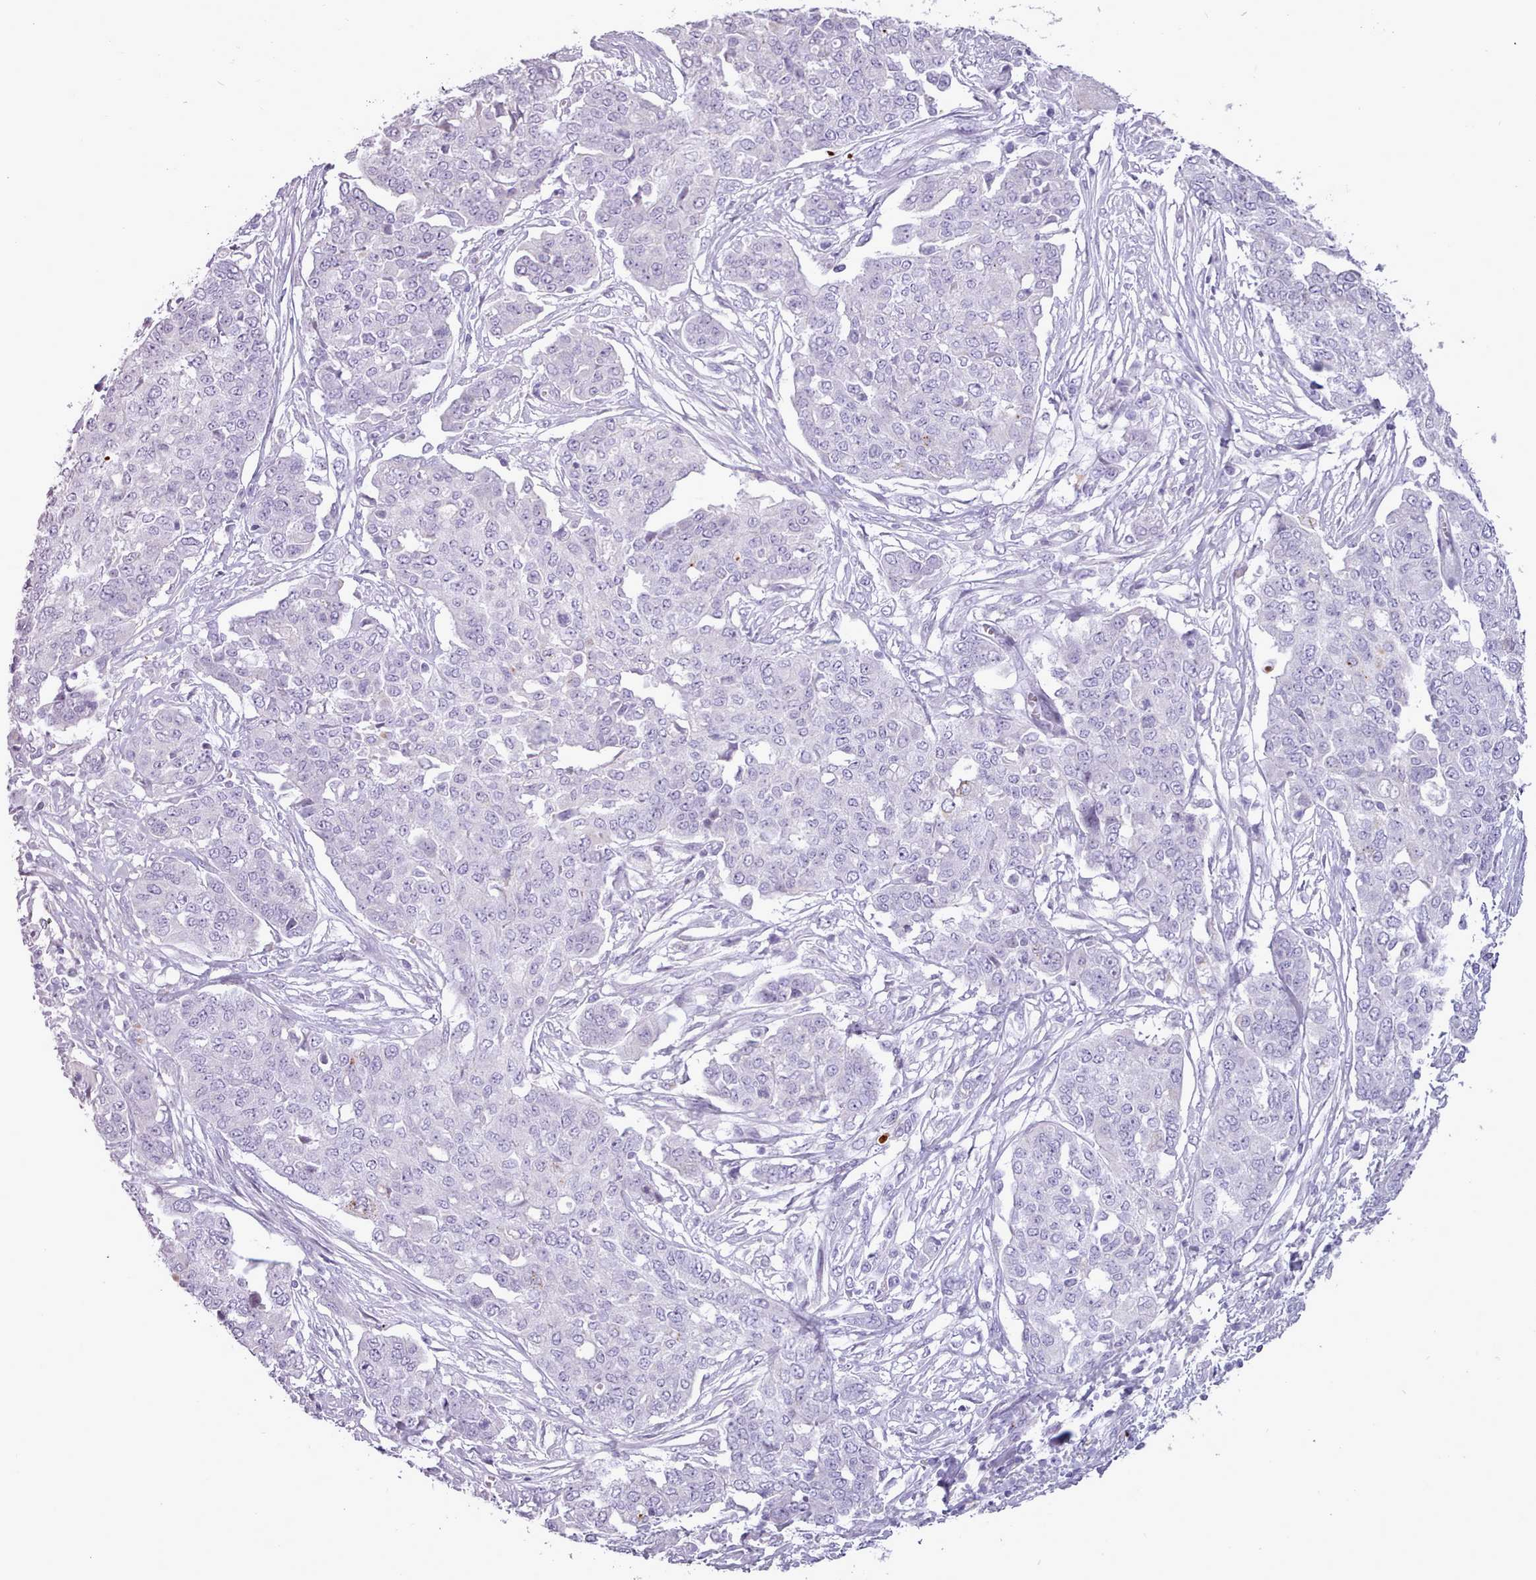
{"staining": {"intensity": "negative", "quantity": "none", "location": "none"}, "tissue": "ovarian cancer", "cell_type": "Tumor cells", "image_type": "cancer", "snomed": [{"axis": "morphology", "description": "Cystadenocarcinoma, serous, NOS"}, {"axis": "topography", "description": "Soft tissue"}, {"axis": "topography", "description": "Ovary"}], "caption": "IHC photomicrograph of human ovarian serous cystadenocarcinoma stained for a protein (brown), which shows no expression in tumor cells. Brightfield microscopy of IHC stained with DAB (3,3'-diaminobenzidine) (brown) and hematoxylin (blue), captured at high magnification.", "gene": "ATRAID", "patient": {"sex": "female", "age": 57}}